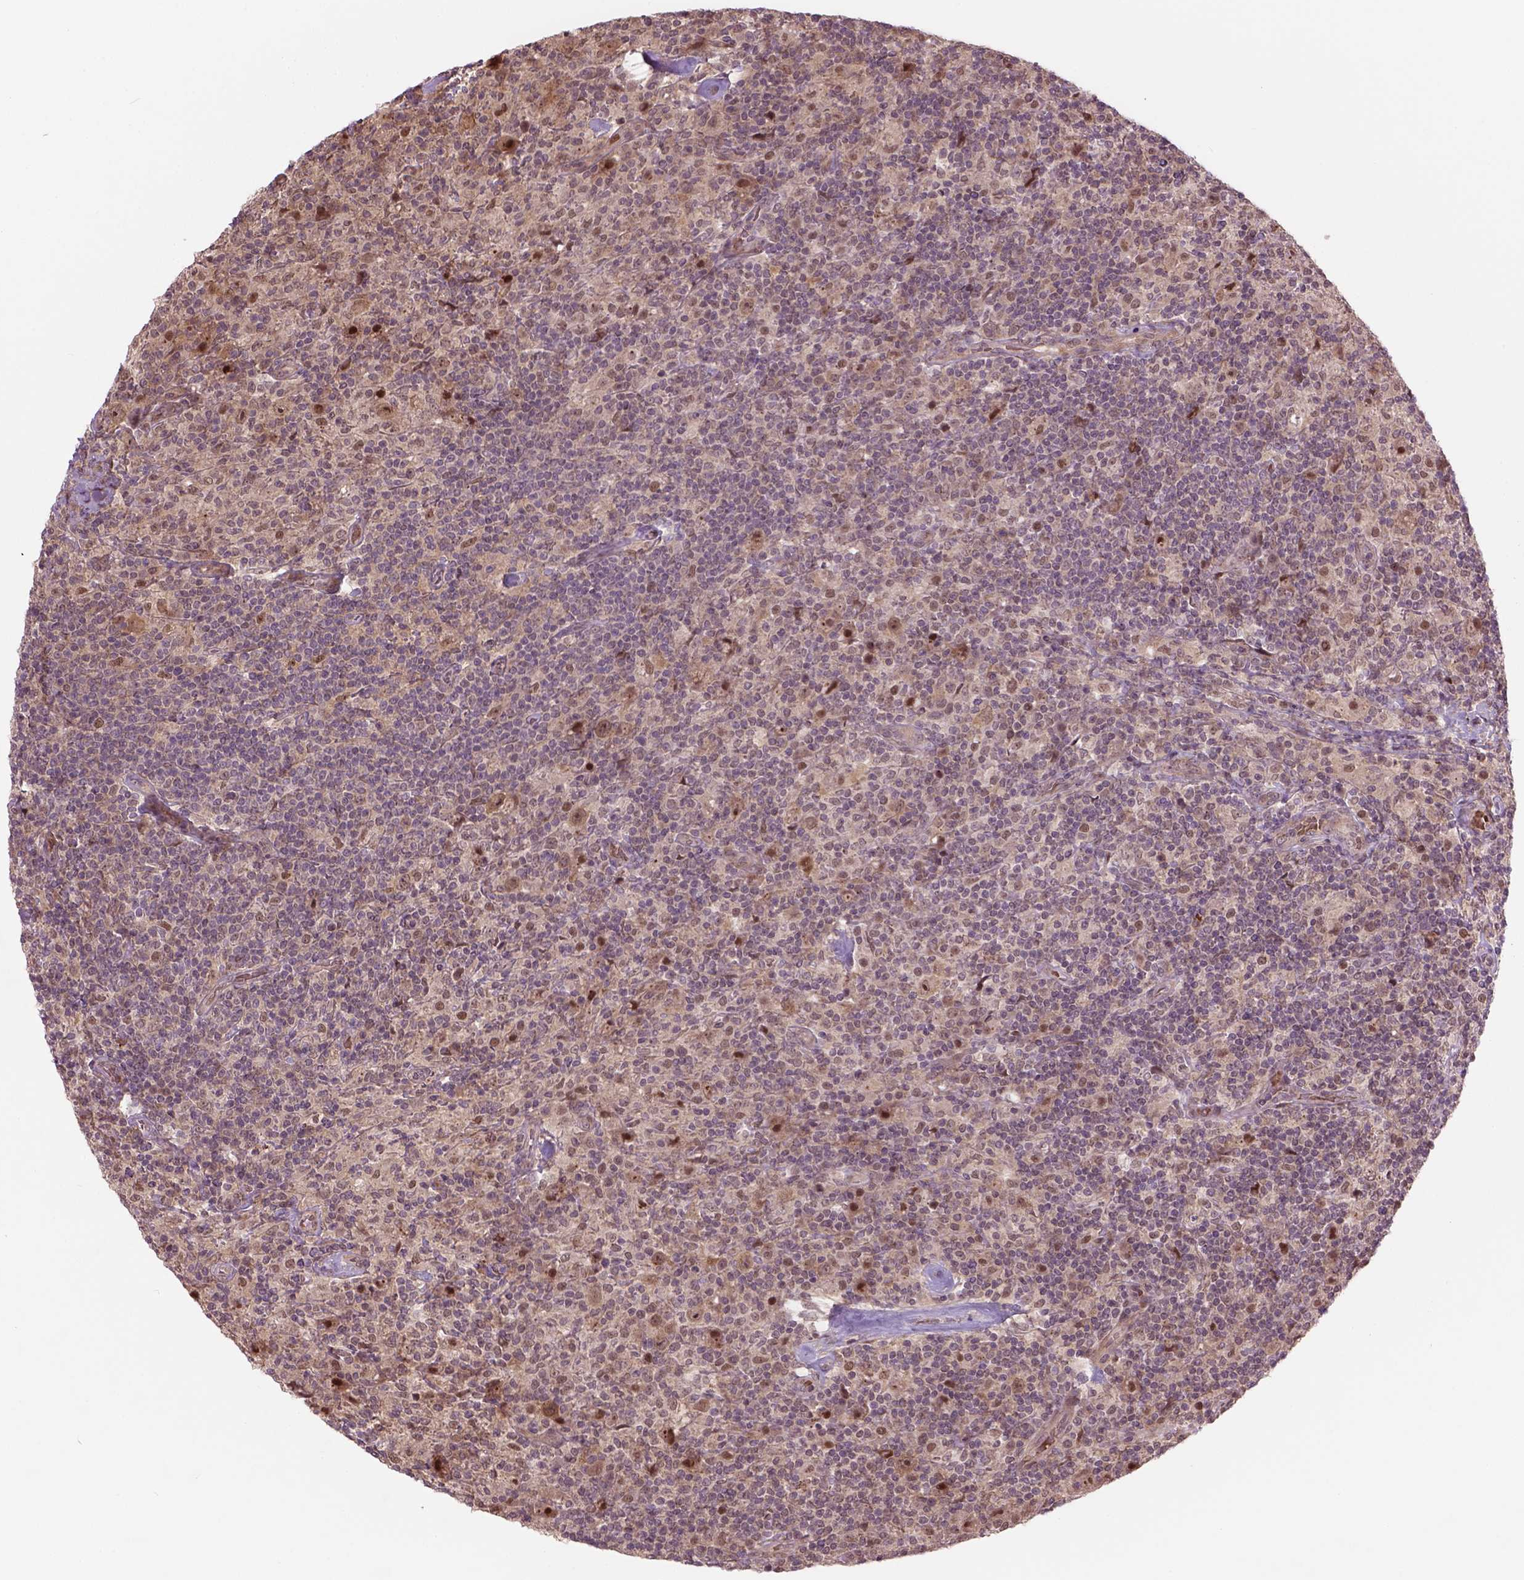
{"staining": {"intensity": "moderate", "quantity": "<25%", "location": "cytoplasmic/membranous,nuclear"}, "tissue": "lymphoma", "cell_type": "Tumor cells", "image_type": "cancer", "snomed": [{"axis": "morphology", "description": "Hodgkin's disease, NOS"}, {"axis": "topography", "description": "Lymph node"}], "caption": "The immunohistochemical stain highlights moderate cytoplasmic/membranous and nuclear positivity in tumor cells of Hodgkin's disease tissue.", "gene": "PSMD11", "patient": {"sex": "male", "age": 70}}